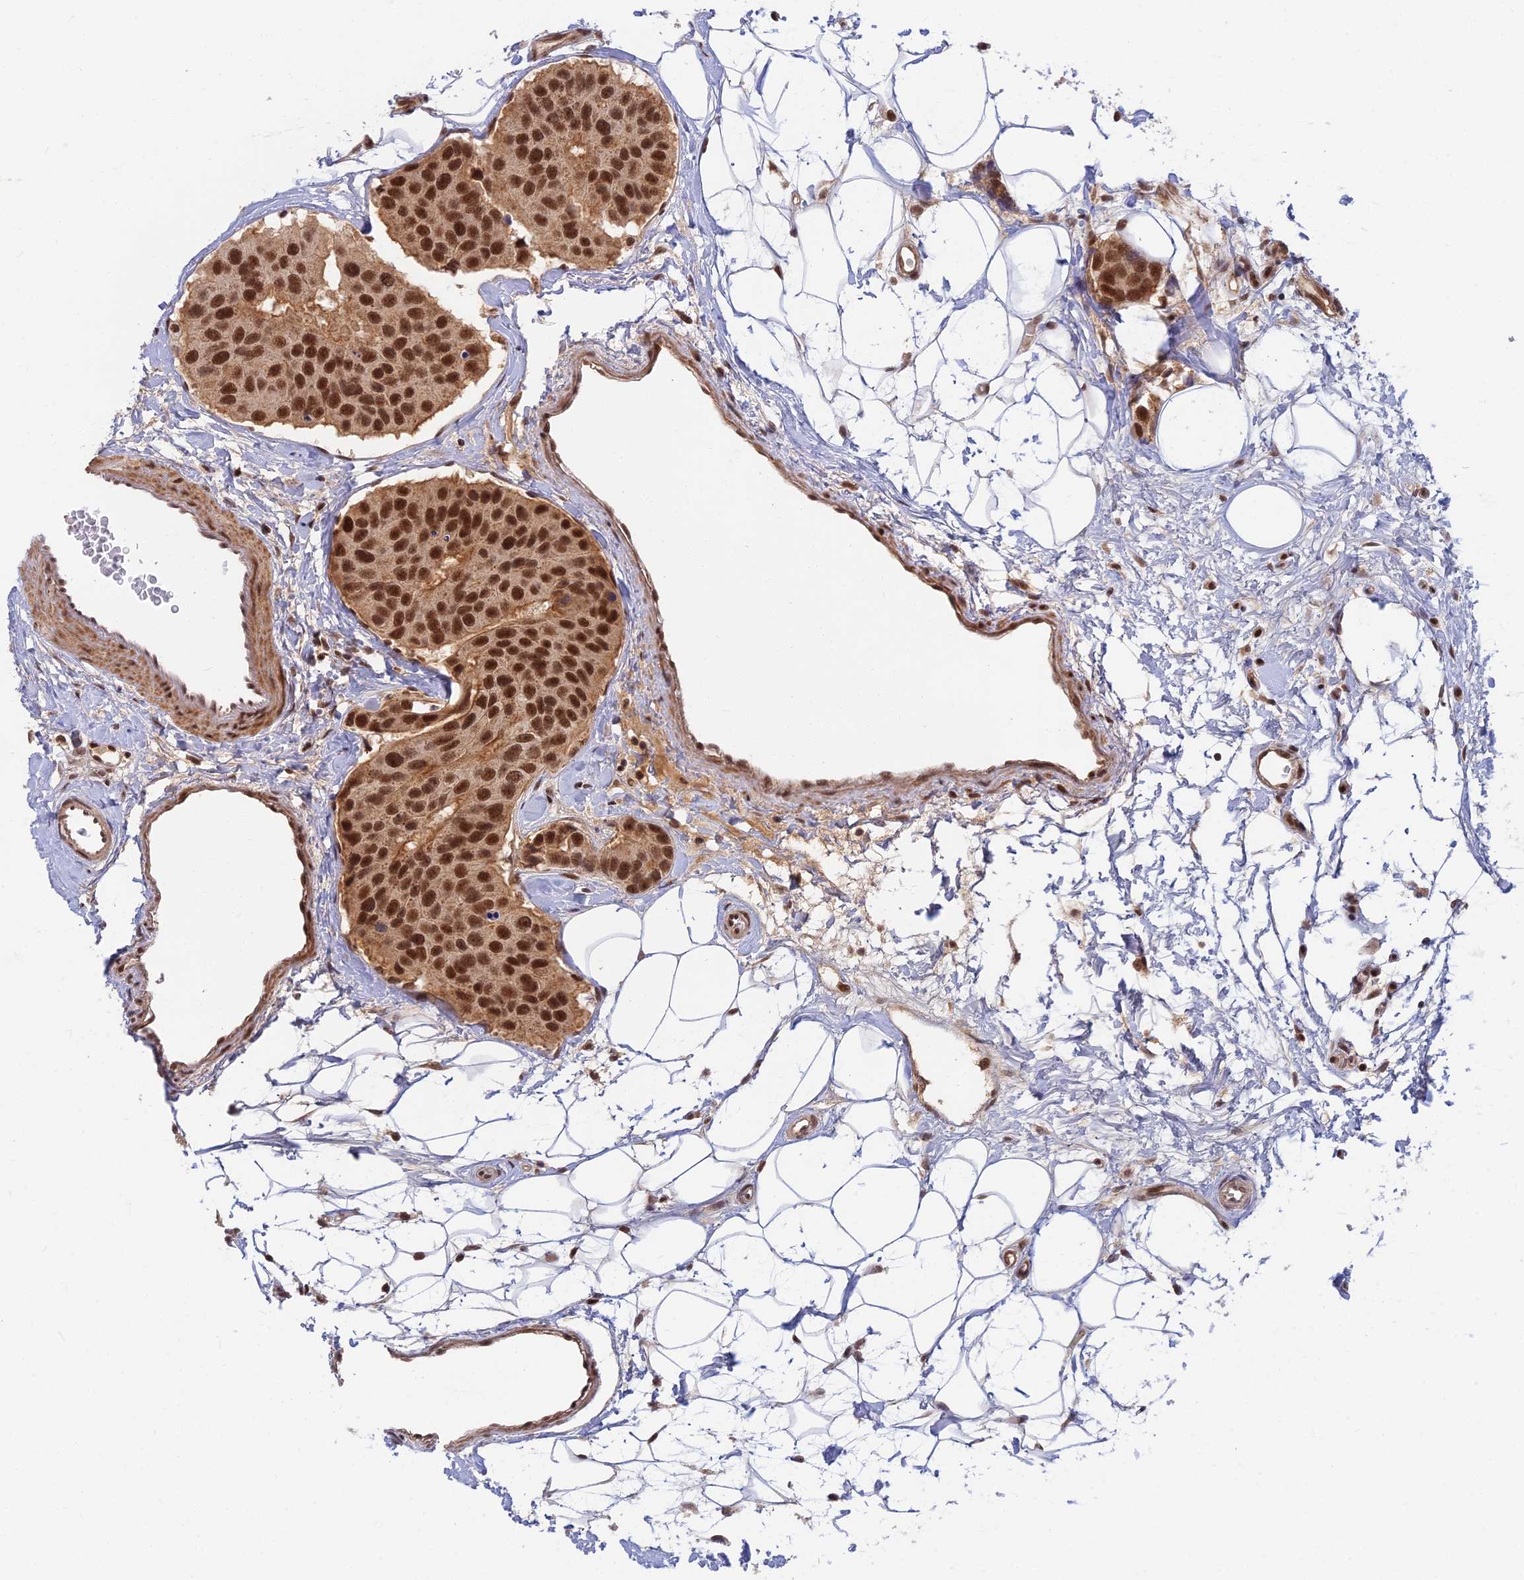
{"staining": {"intensity": "strong", "quantity": ">75%", "location": "nuclear"}, "tissue": "breast cancer", "cell_type": "Tumor cells", "image_type": "cancer", "snomed": [{"axis": "morphology", "description": "Normal tissue, NOS"}, {"axis": "morphology", "description": "Duct carcinoma"}, {"axis": "topography", "description": "Breast"}], "caption": "Brown immunohistochemical staining in human breast intraductal carcinoma exhibits strong nuclear positivity in approximately >75% of tumor cells.", "gene": "TCEA2", "patient": {"sex": "female", "age": 39}}